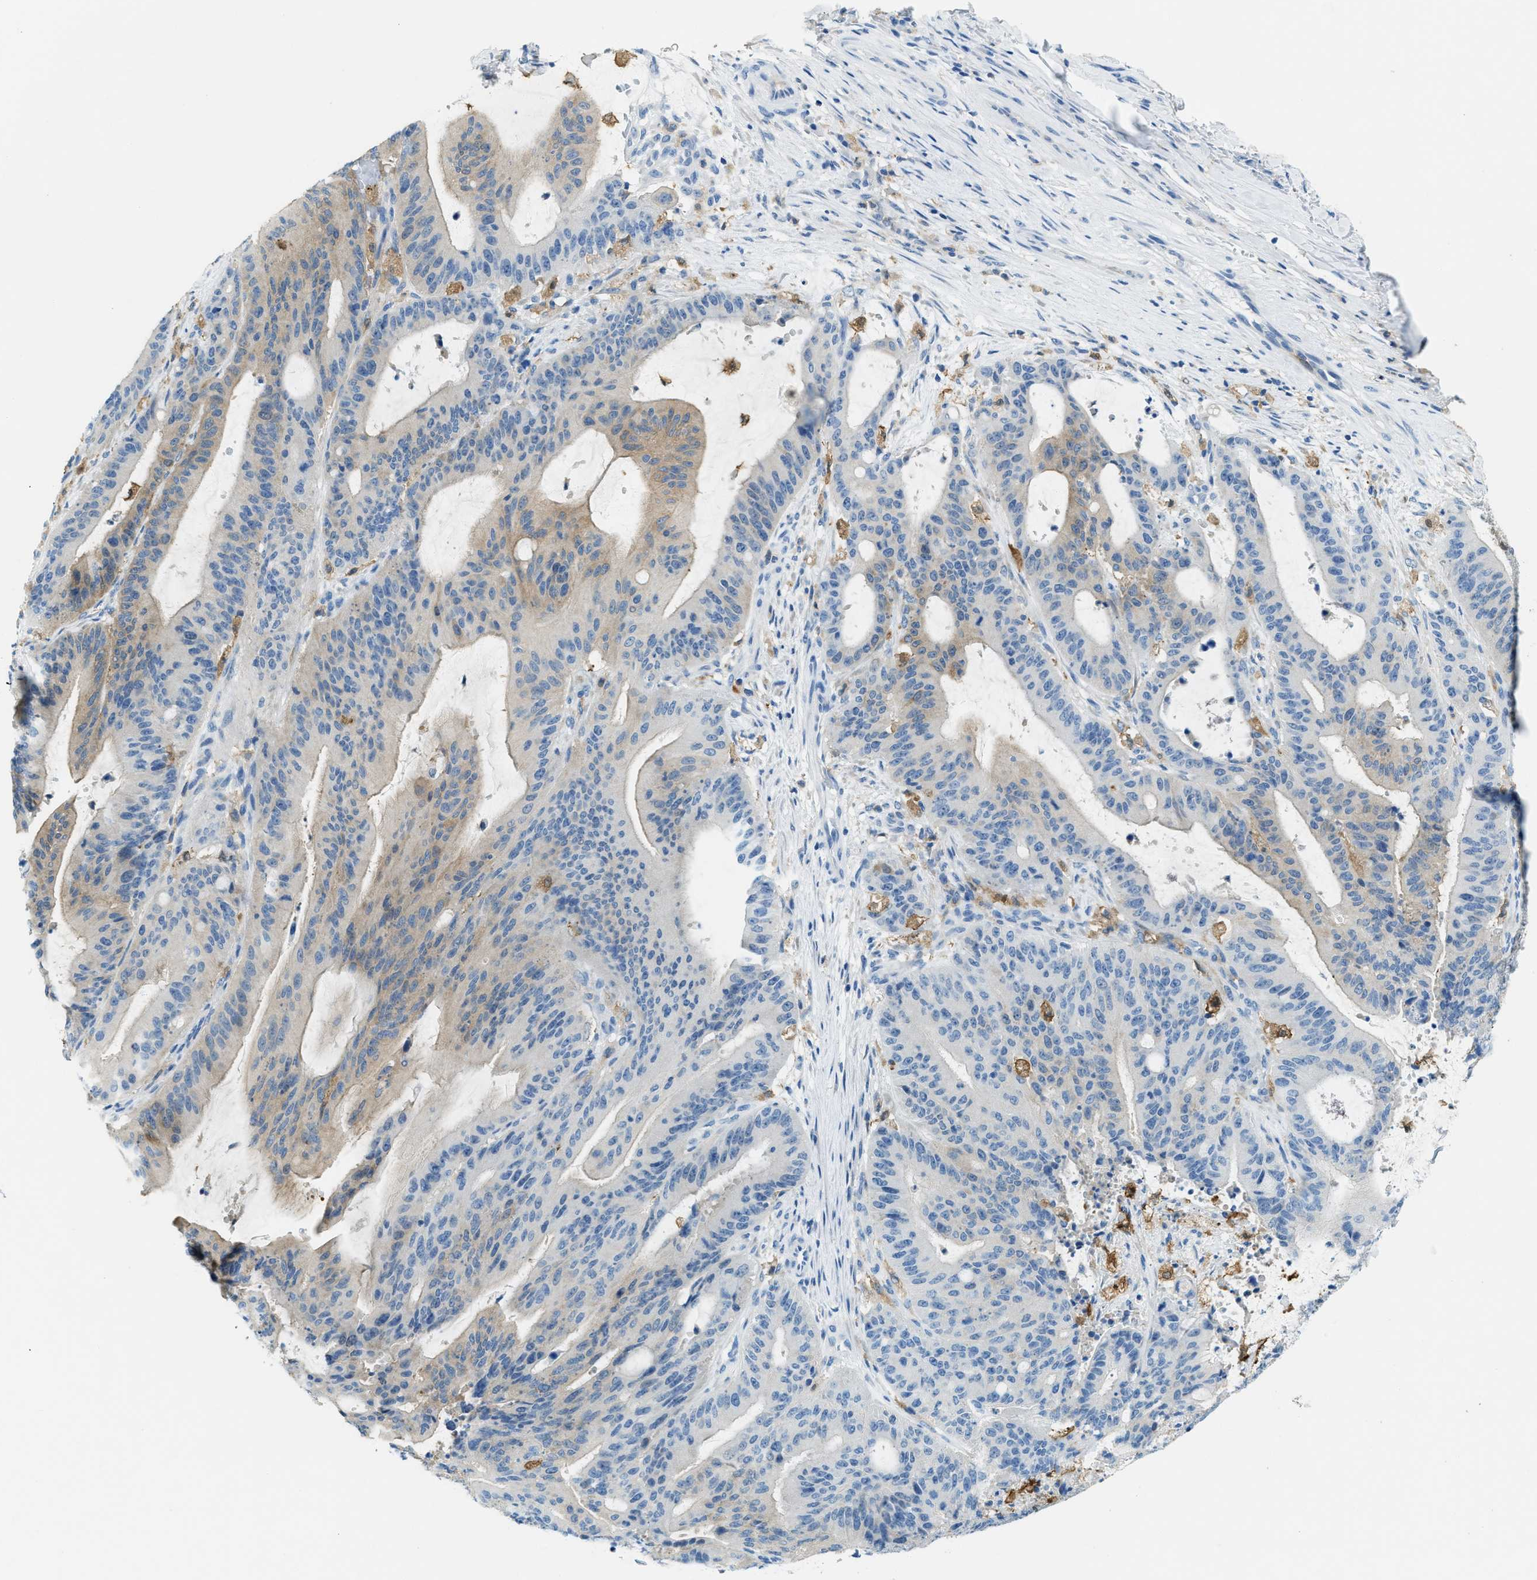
{"staining": {"intensity": "weak", "quantity": "<25%", "location": "cytoplasmic/membranous"}, "tissue": "liver cancer", "cell_type": "Tumor cells", "image_type": "cancer", "snomed": [{"axis": "morphology", "description": "Normal tissue, NOS"}, {"axis": "morphology", "description": "Cholangiocarcinoma"}, {"axis": "topography", "description": "Liver"}, {"axis": "topography", "description": "Peripheral nerve tissue"}], "caption": "A high-resolution image shows immunohistochemistry staining of liver cholangiocarcinoma, which reveals no significant expression in tumor cells.", "gene": "MATCAP2", "patient": {"sex": "female", "age": 73}}